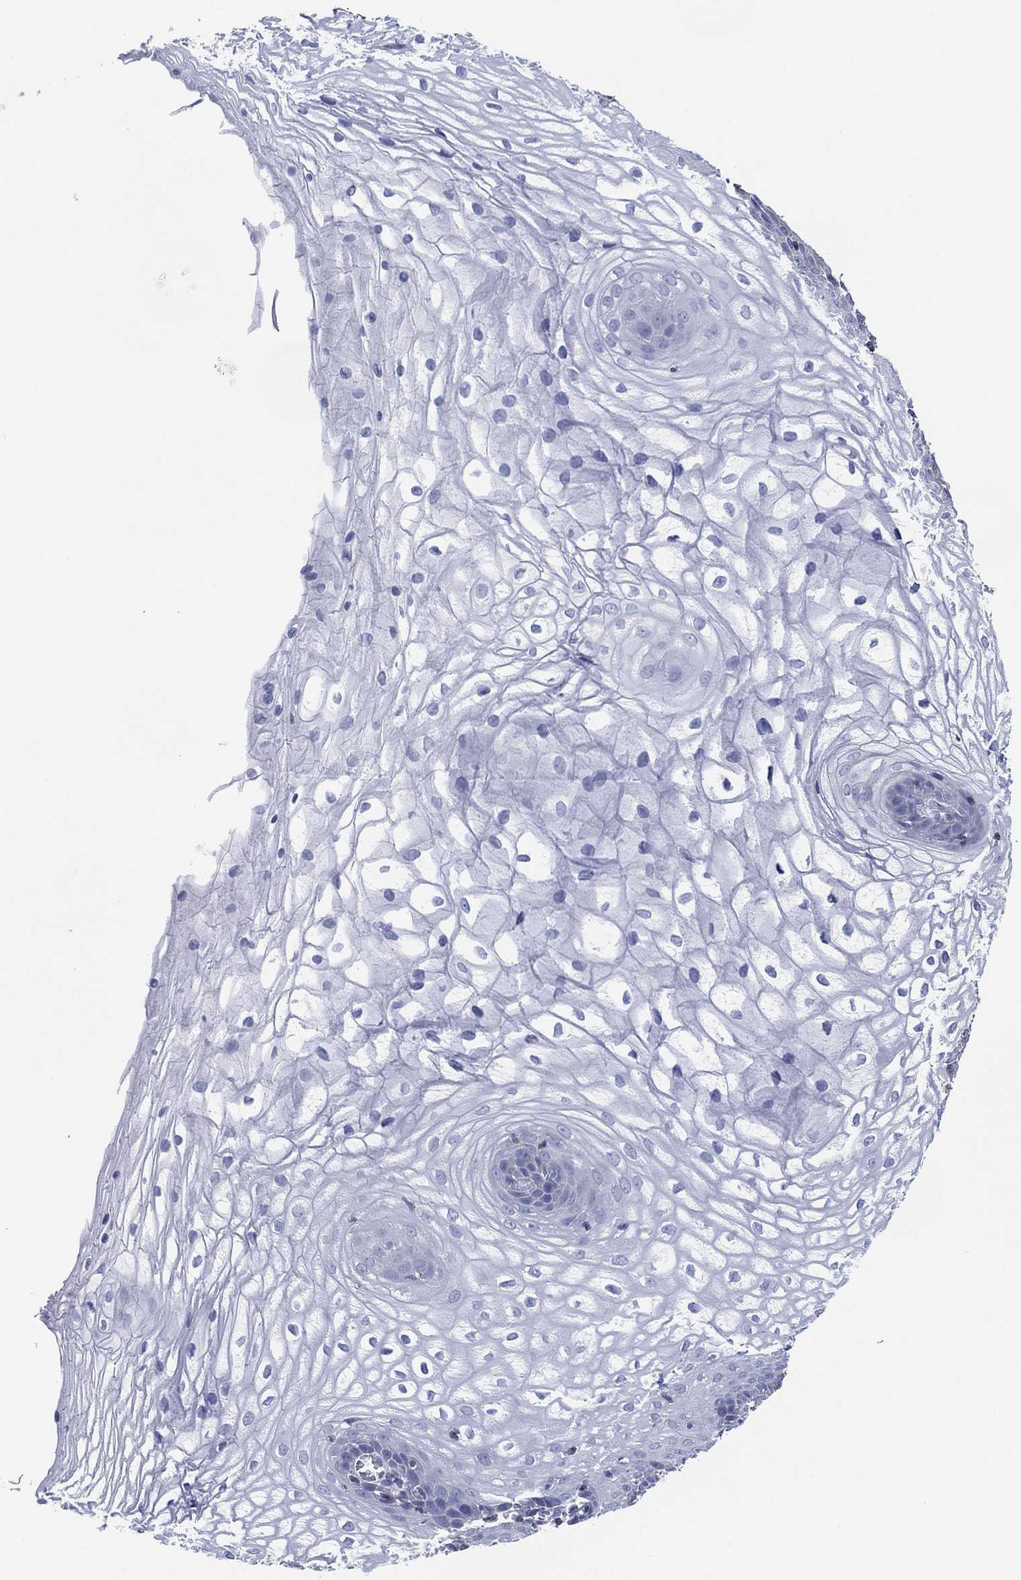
{"staining": {"intensity": "negative", "quantity": "none", "location": "none"}, "tissue": "vagina", "cell_type": "Squamous epithelial cells", "image_type": "normal", "snomed": [{"axis": "morphology", "description": "Normal tissue, NOS"}, {"axis": "topography", "description": "Vagina"}], "caption": "A high-resolution histopathology image shows immunohistochemistry staining of unremarkable vagina, which demonstrates no significant positivity in squamous epithelial cells.", "gene": "CFTR", "patient": {"sex": "female", "age": 34}}